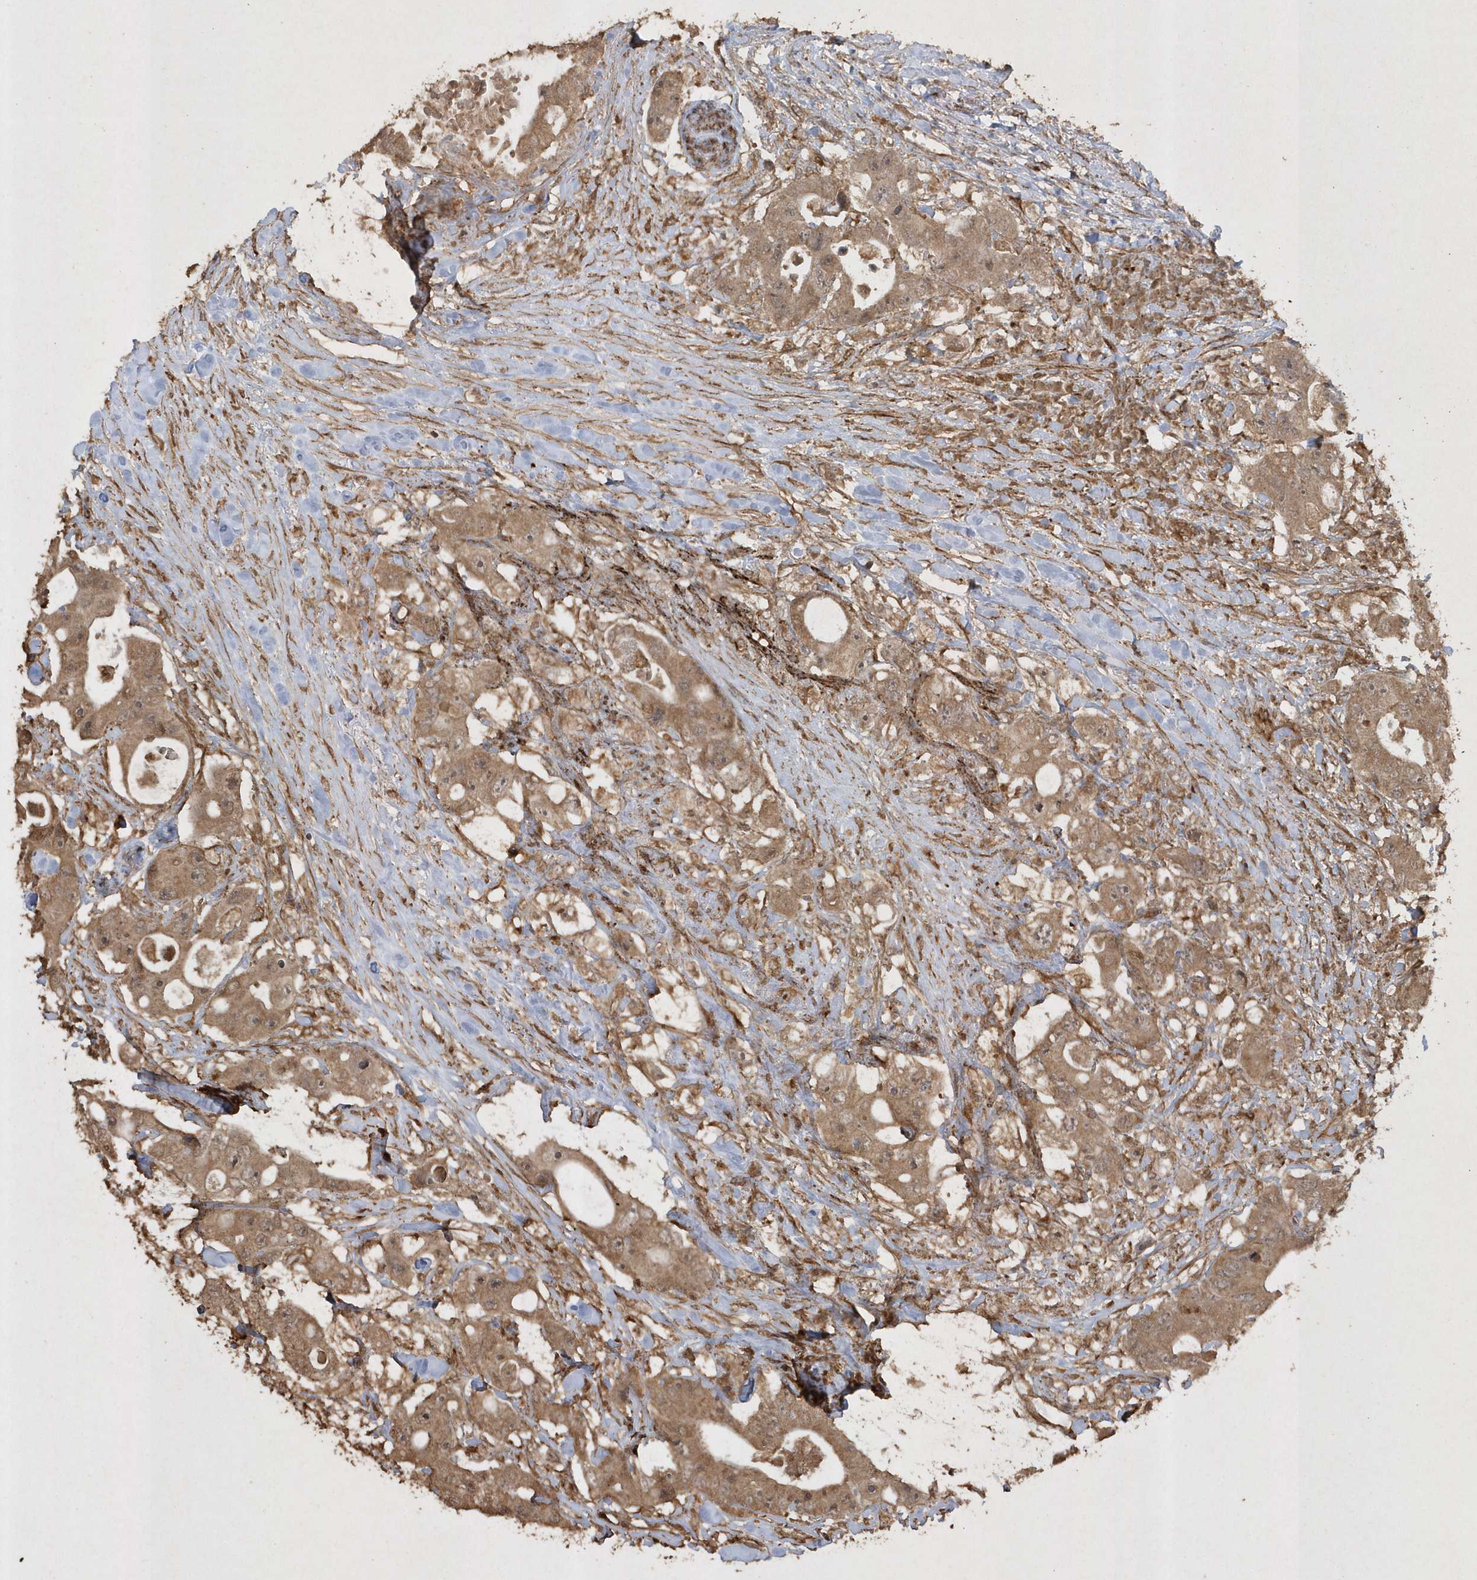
{"staining": {"intensity": "moderate", "quantity": ">75%", "location": "cytoplasmic/membranous"}, "tissue": "colorectal cancer", "cell_type": "Tumor cells", "image_type": "cancer", "snomed": [{"axis": "morphology", "description": "Adenocarcinoma, NOS"}, {"axis": "topography", "description": "Colon"}], "caption": "Immunohistochemistry (IHC) of human colorectal adenocarcinoma displays medium levels of moderate cytoplasmic/membranous expression in approximately >75% of tumor cells.", "gene": "AVPI1", "patient": {"sex": "female", "age": 46}}